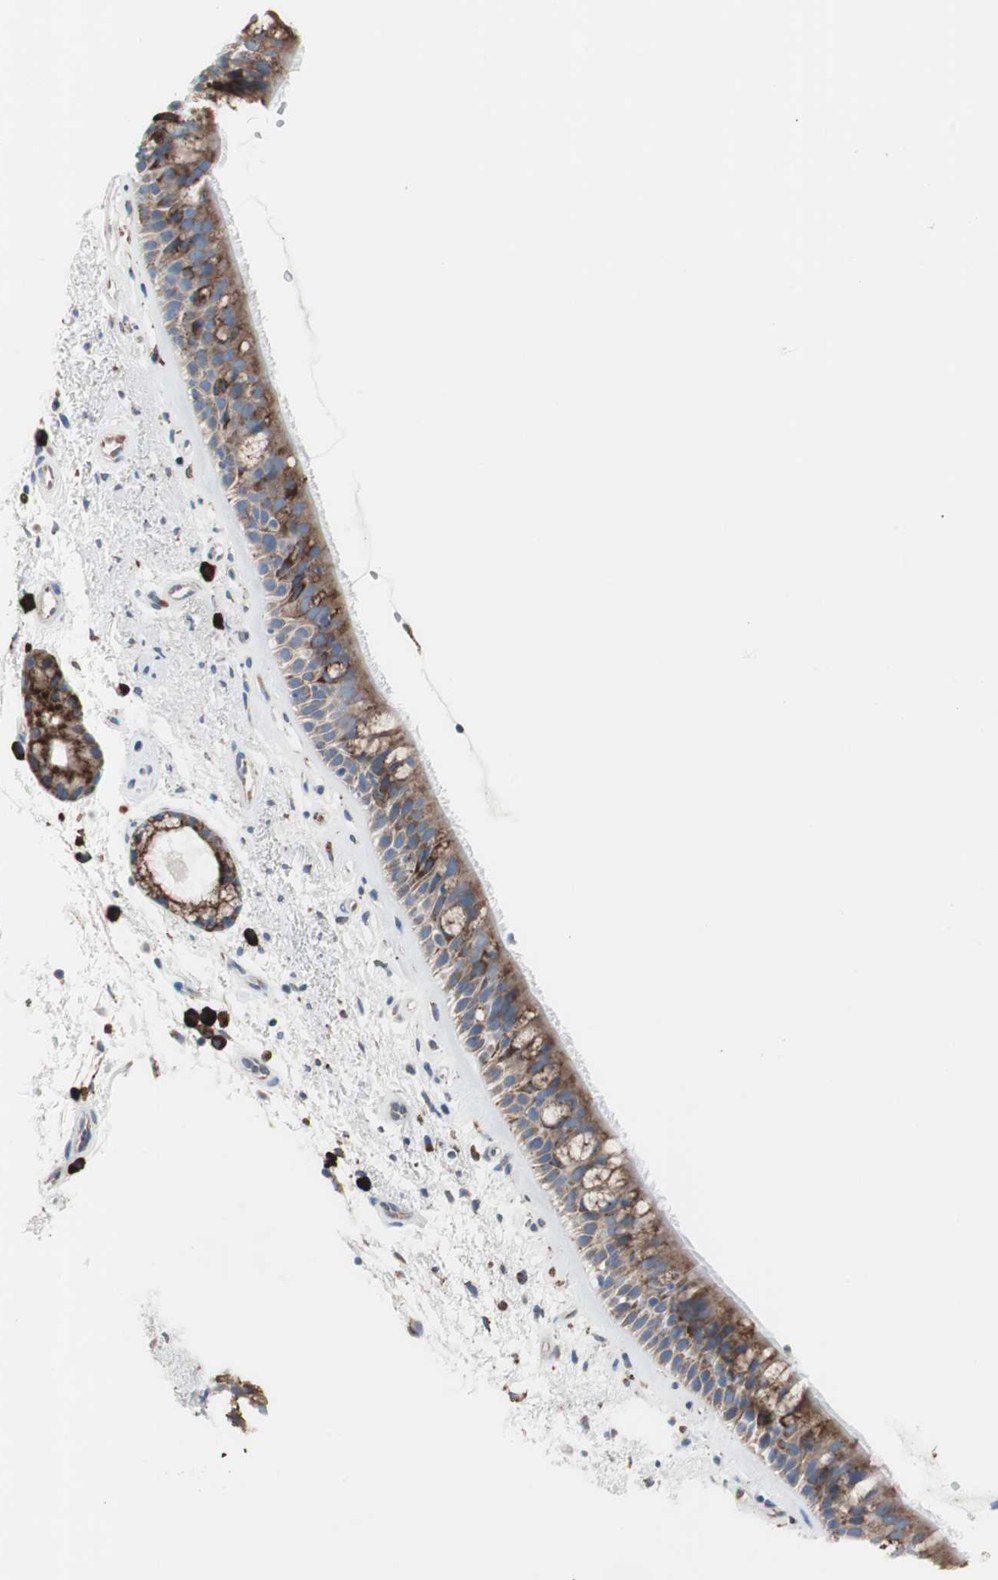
{"staining": {"intensity": "strong", "quantity": ">75%", "location": "cytoplasmic/membranous"}, "tissue": "bronchus", "cell_type": "Respiratory epithelial cells", "image_type": "normal", "snomed": [{"axis": "morphology", "description": "Normal tissue, NOS"}, {"axis": "topography", "description": "Bronchus"}], "caption": "Strong cytoplasmic/membranous staining for a protein is present in about >75% of respiratory epithelial cells of benign bronchus using immunohistochemistry.", "gene": "SLC27A4", "patient": {"sex": "female", "age": 54}}